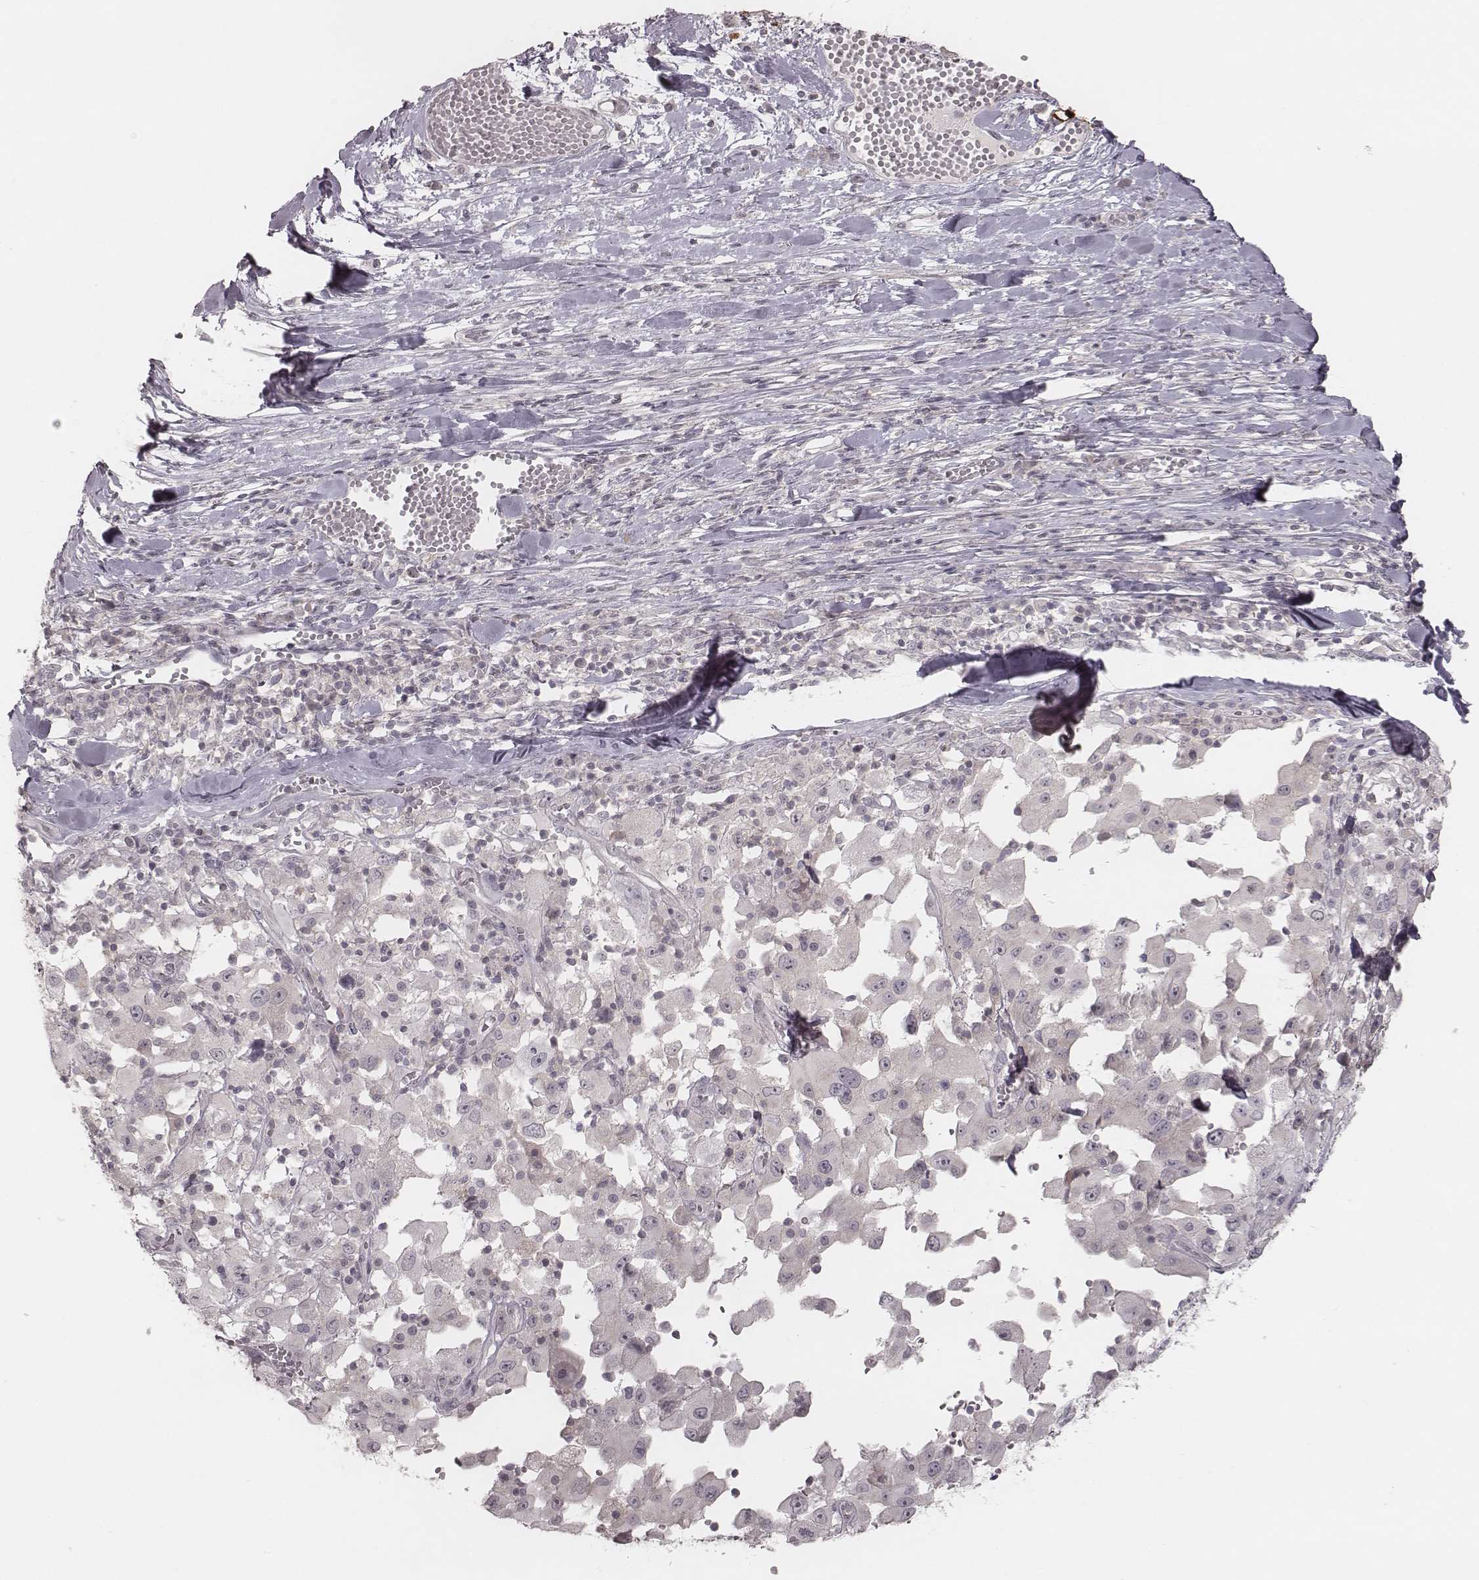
{"staining": {"intensity": "negative", "quantity": "none", "location": "none"}, "tissue": "melanoma", "cell_type": "Tumor cells", "image_type": "cancer", "snomed": [{"axis": "morphology", "description": "Malignant melanoma, Metastatic site"}, {"axis": "topography", "description": "Lymph node"}], "caption": "Tumor cells are negative for brown protein staining in melanoma.", "gene": "ACACB", "patient": {"sex": "male", "age": 50}}